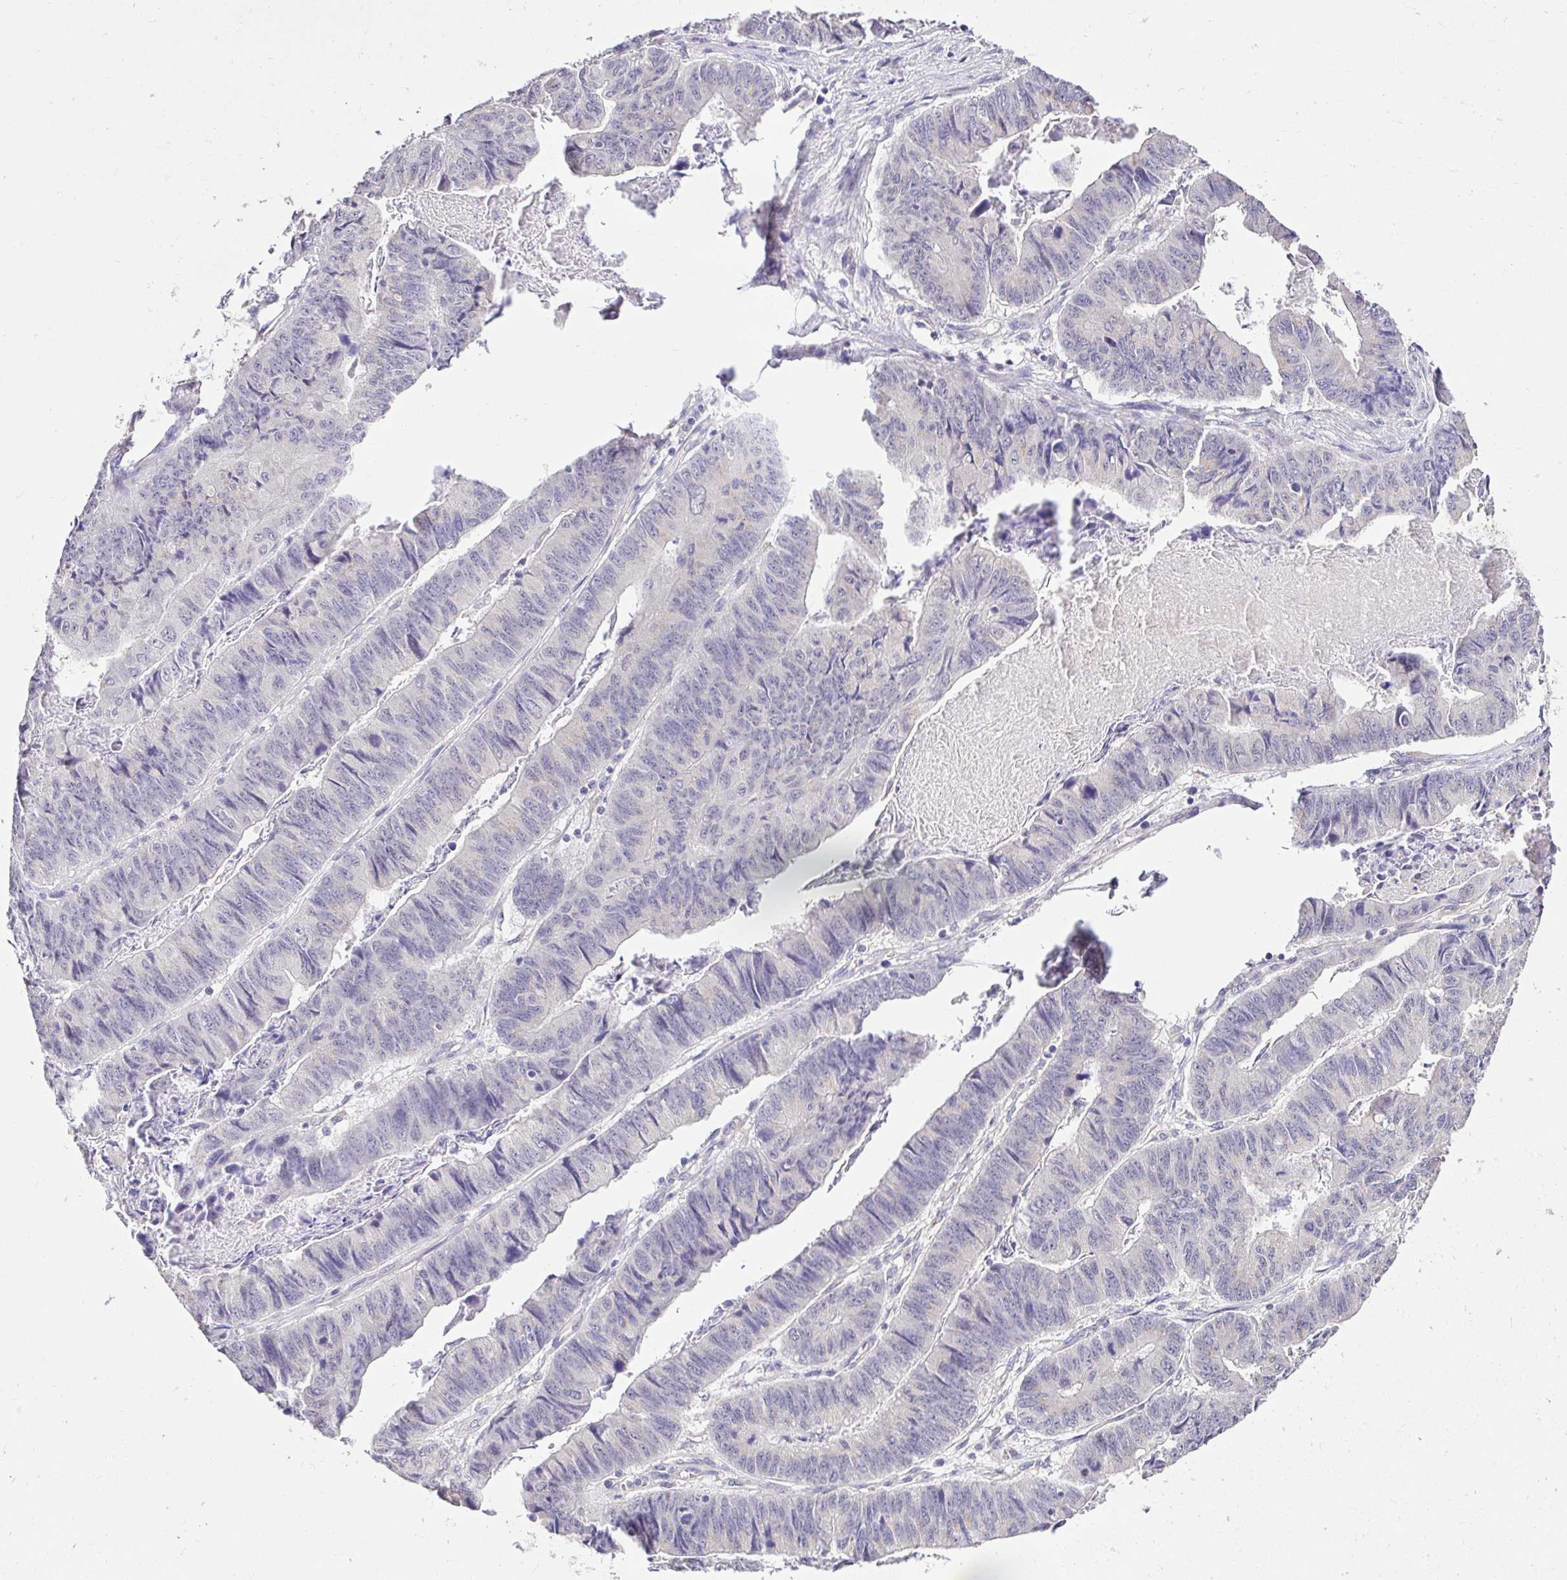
{"staining": {"intensity": "negative", "quantity": "none", "location": "none"}, "tissue": "stomach cancer", "cell_type": "Tumor cells", "image_type": "cancer", "snomed": [{"axis": "morphology", "description": "Adenocarcinoma, NOS"}, {"axis": "topography", "description": "Stomach, lower"}], "caption": "An image of human stomach cancer is negative for staining in tumor cells.", "gene": "KIAA1210", "patient": {"sex": "male", "age": 77}}